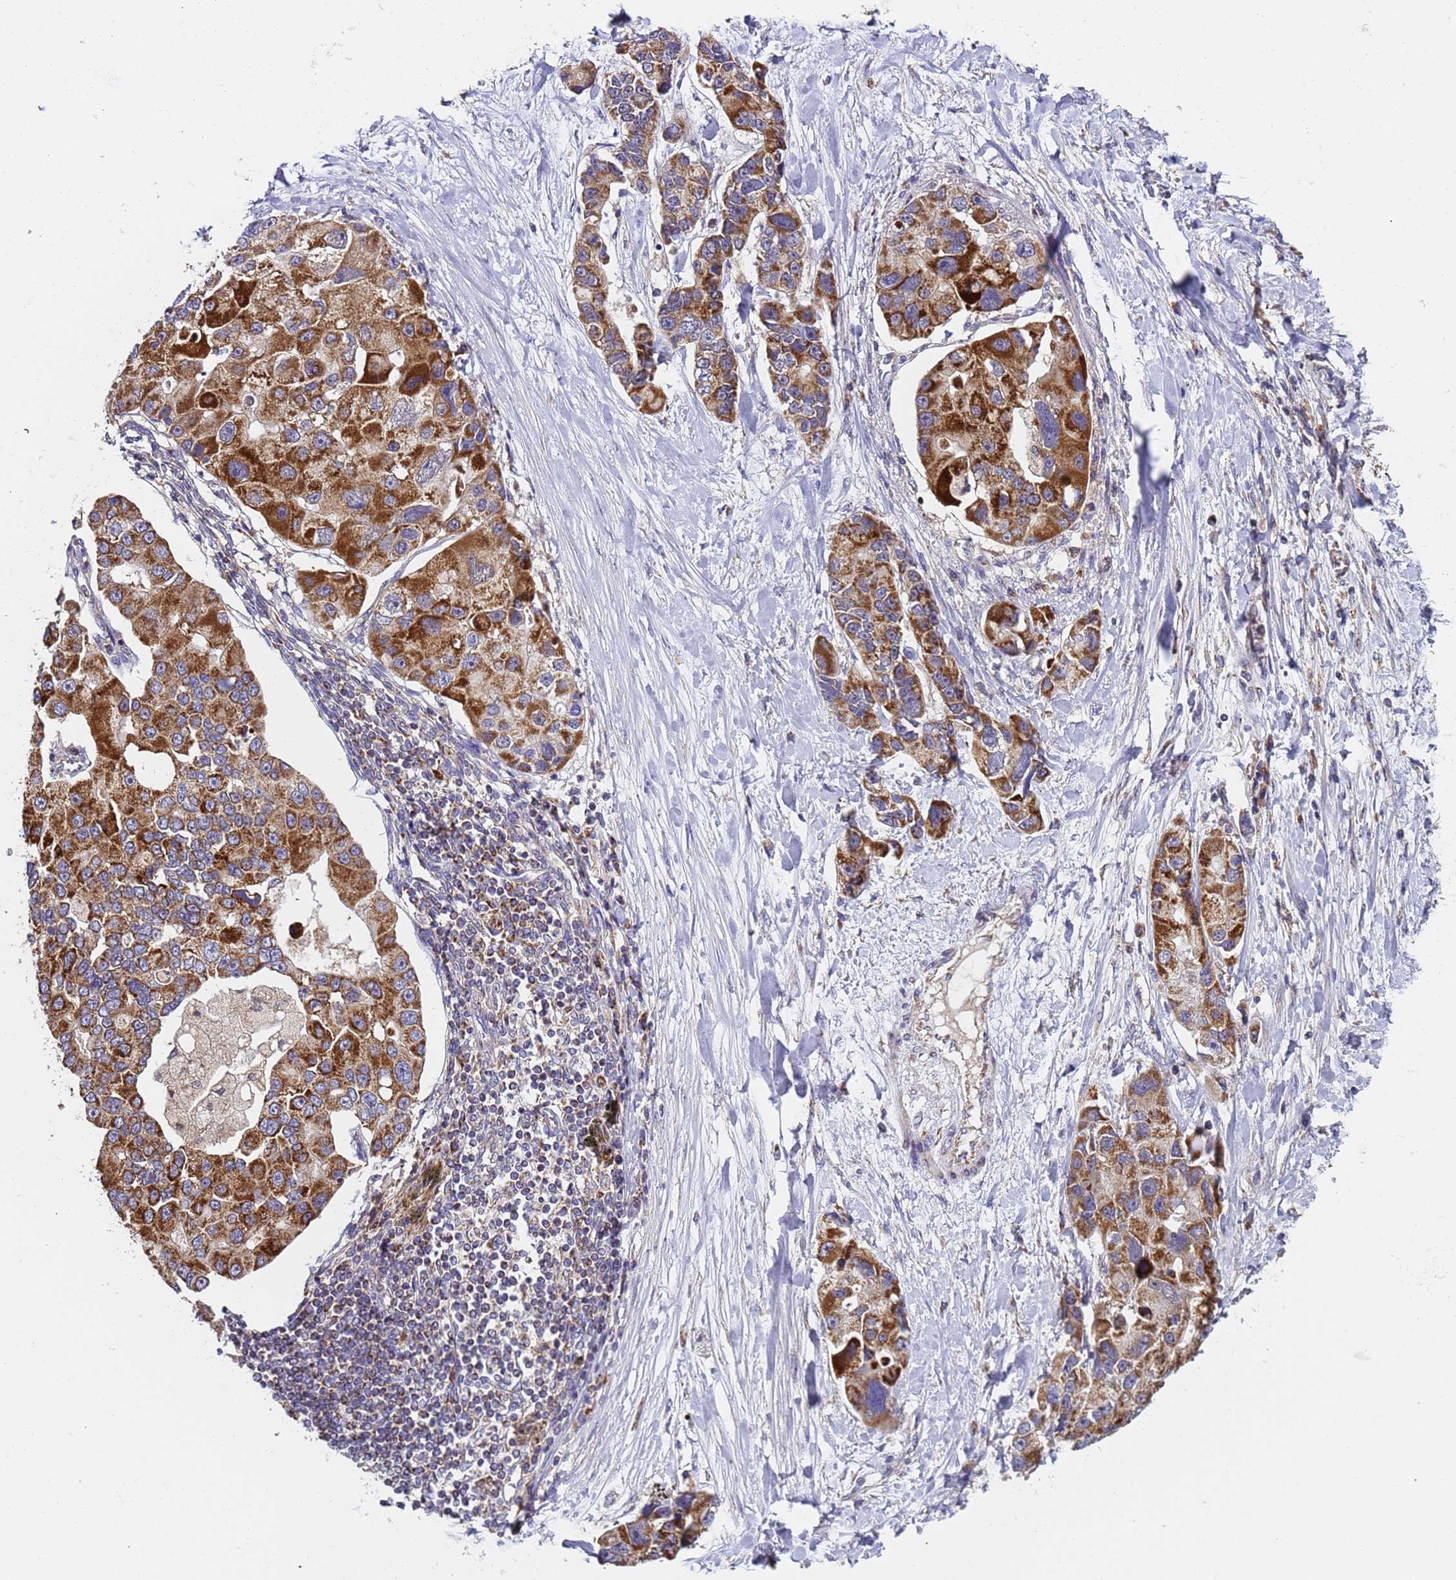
{"staining": {"intensity": "strong", "quantity": ">75%", "location": "cytoplasmic/membranous"}, "tissue": "lung cancer", "cell_type": "Tumor cells", "image_type": "cancer", "snomed": [{"axis": "morphology", "description": "Adenocarcinoma, NOS"}, {"axis": "topography", "description": "Lung"}], "caption": "Tumor cells display high levels of strong cytoplasmic/membranous staining in about >75% of cells in adenocarcinoma (lung).", "gene": "TMEM126A", "patient": {"sex": "female", "age": 54}}